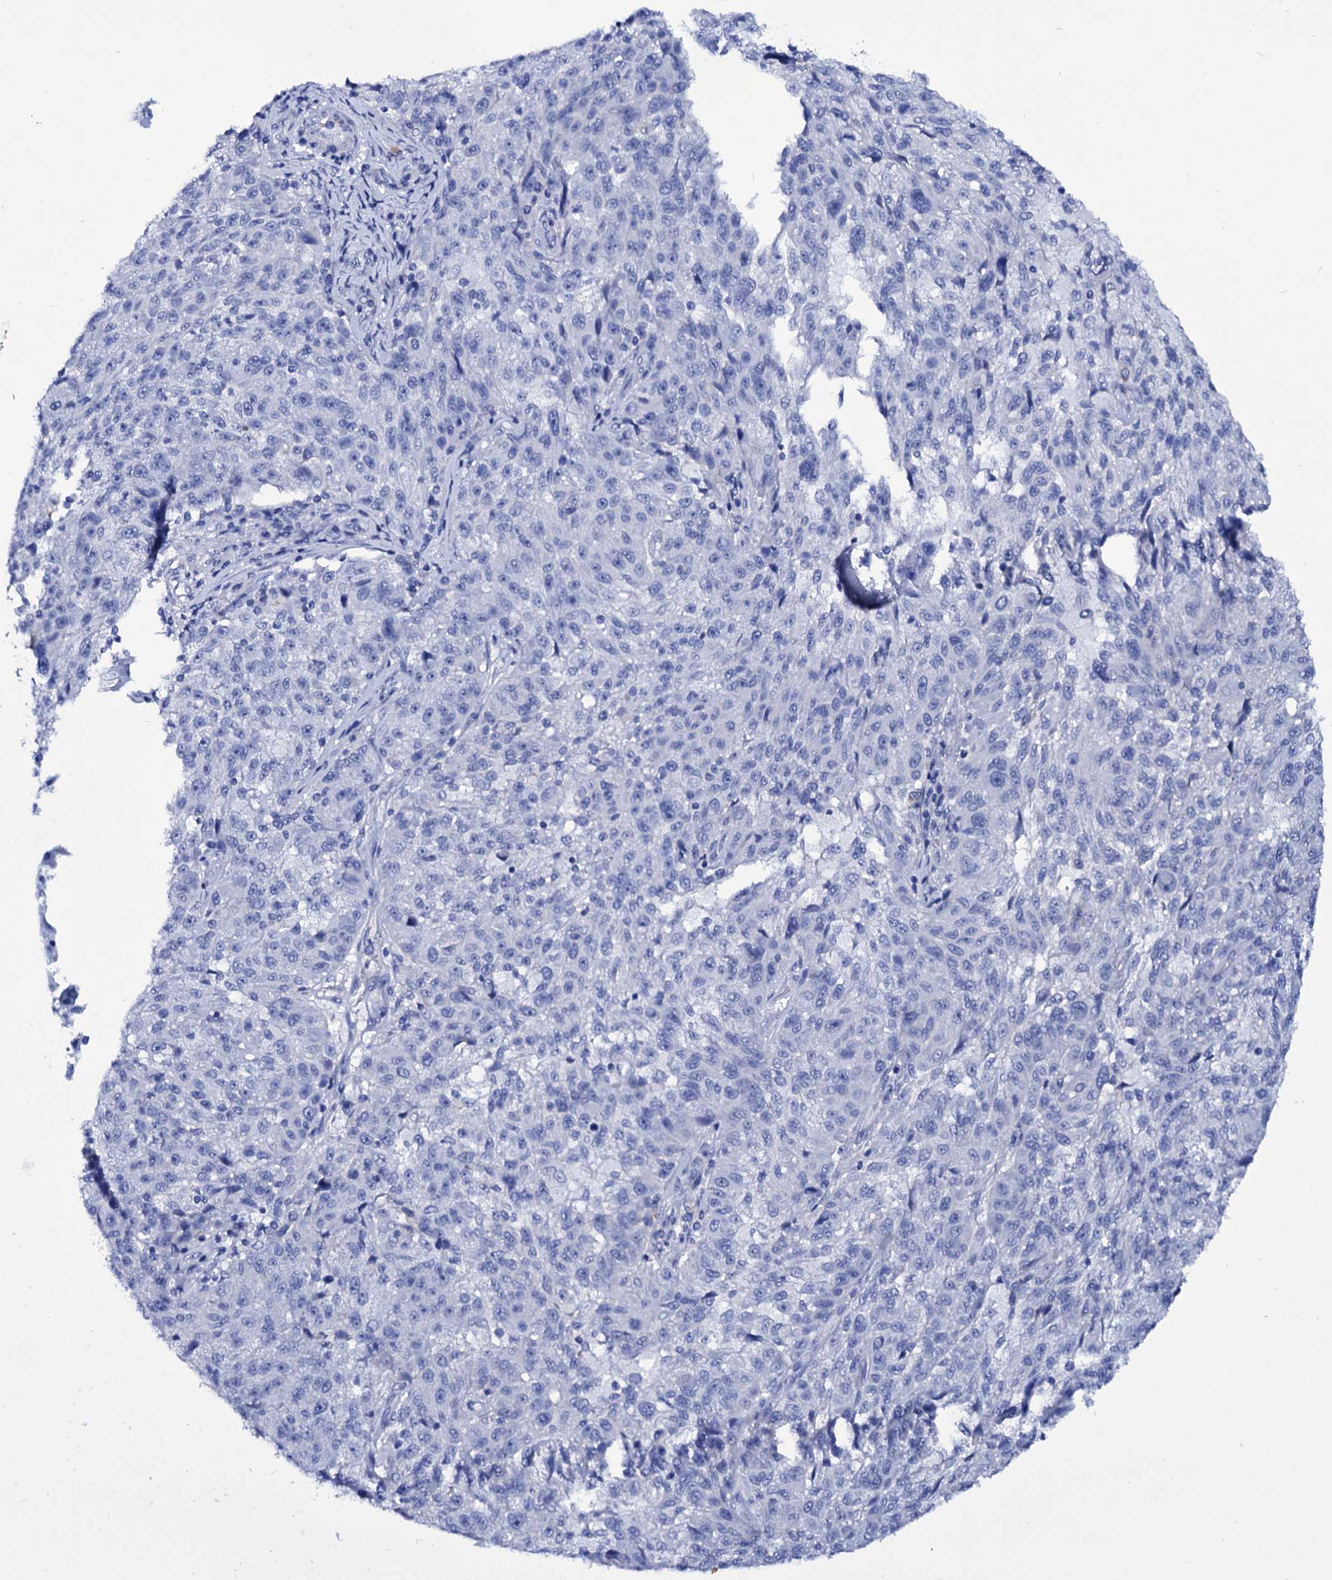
{"staining": {"intensity": "negative", "quantity": "none", "location": "none"}, "tissue": "melanoma", "cell_type": "Tumor cells", "image_type": "cancer", "snomed": [{"axis": "morphology", "description": "Malignant melanoma, NOS"}, {"axis": "topography", "description": "Skin"}], "caption": "Immunohistochemistry (IHC) of melanoma exhibits no expression in tumor cells.", "gene": "AXL", "patient": {"sex": "male", "age": 53}}